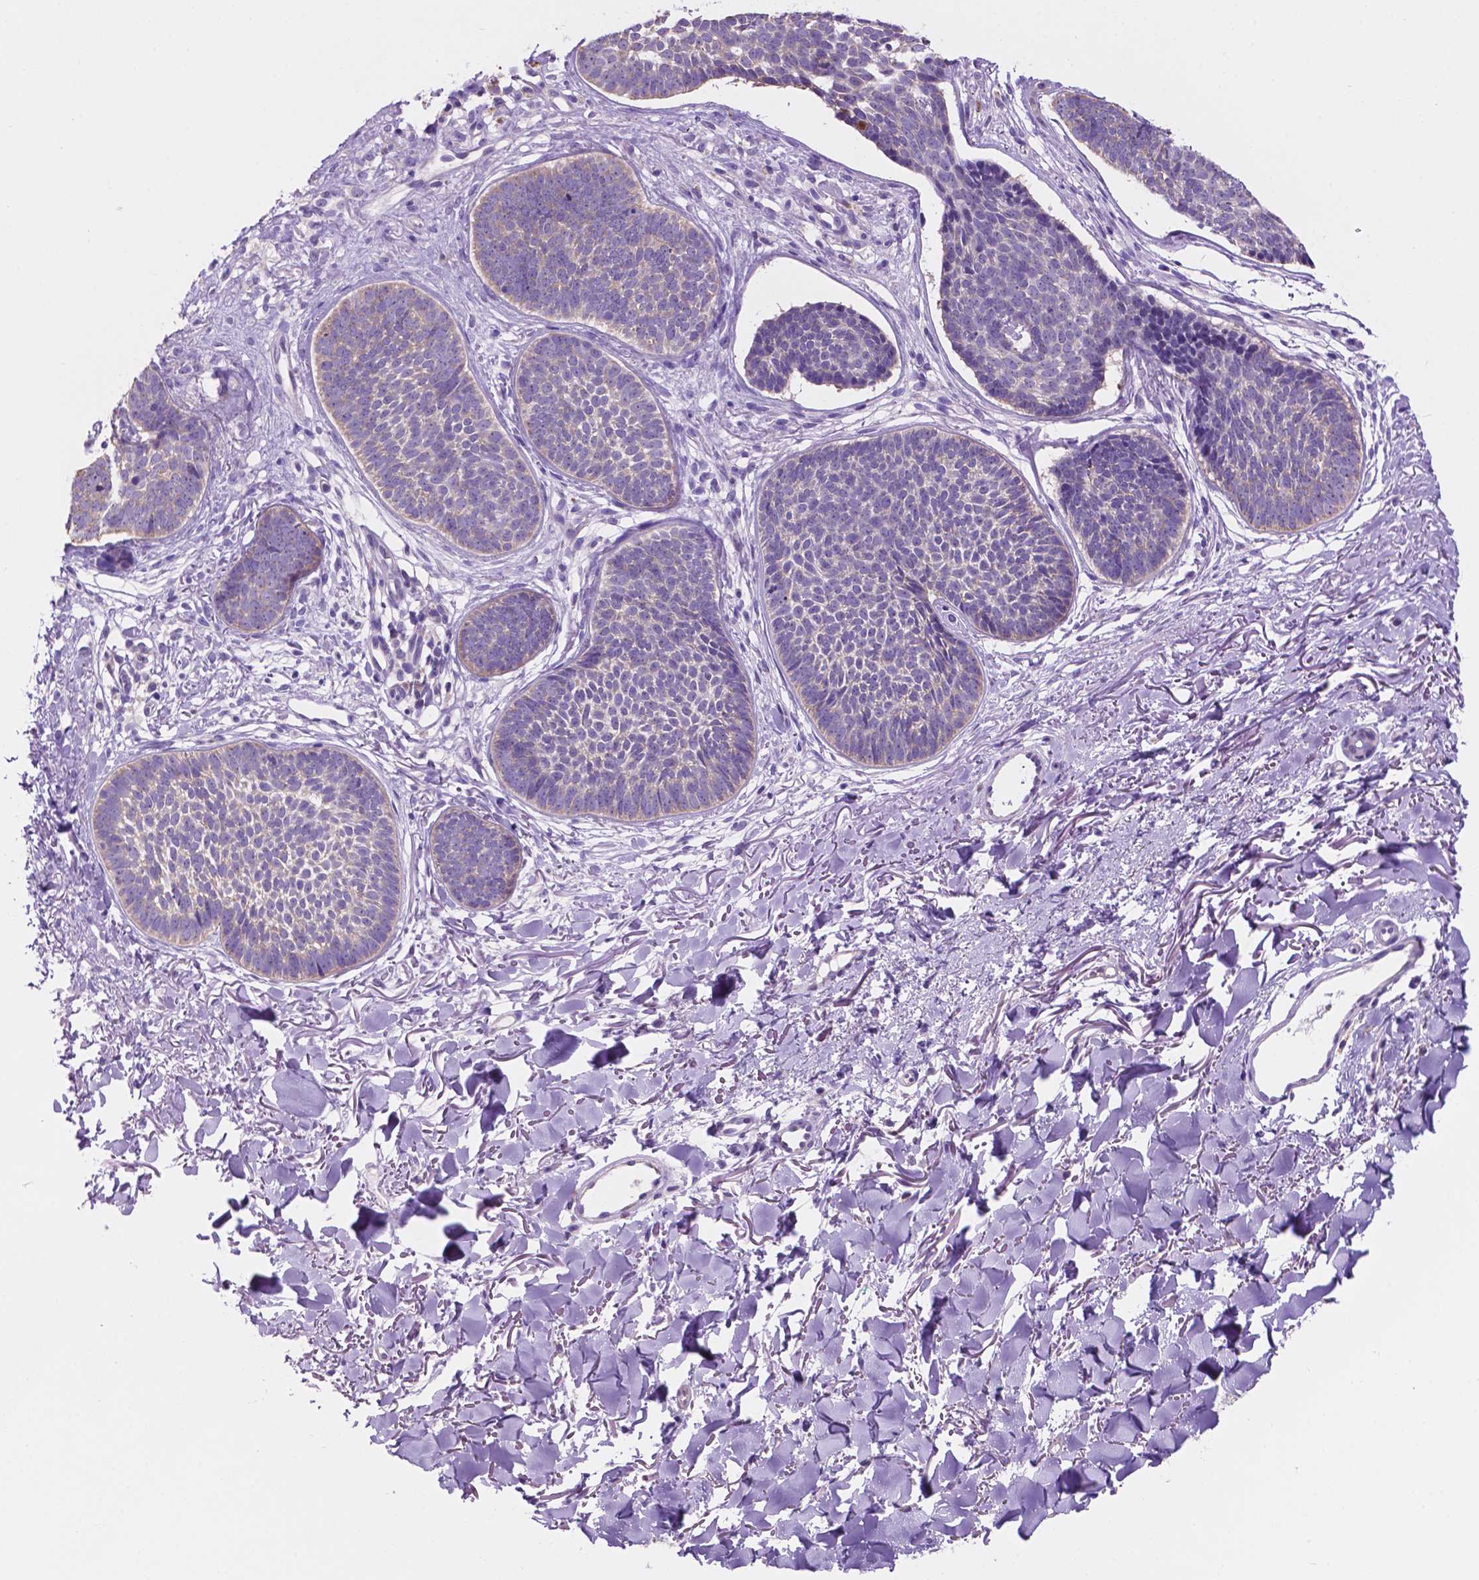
{"staining": {"intensity": "negative", "quantity": "none", "location": "none"}, "tissue": "skin cancer", "cell_type": "Tumor cells", "image_type": "cancer", "snomed": [{"axis": "morphology", "description": "Basal cell carcinoma"}, {"axis": "topography", "description": "Skin"}, {"axis": "topography", "description": "Skin of neck"}, {"axis": "topography", "description": "Skin of shoulder"}, {"axis": "topography", "description": "Skin of back"}], "caption": "DAB (3,3'-diaminobenzidine) immunohistochemical staining of skin cancer (basal cell carcinoma) displays no significant positivity in tumor cells.", "gene": "SPDYA", "patient": {"sex": "male", "age": 80}}